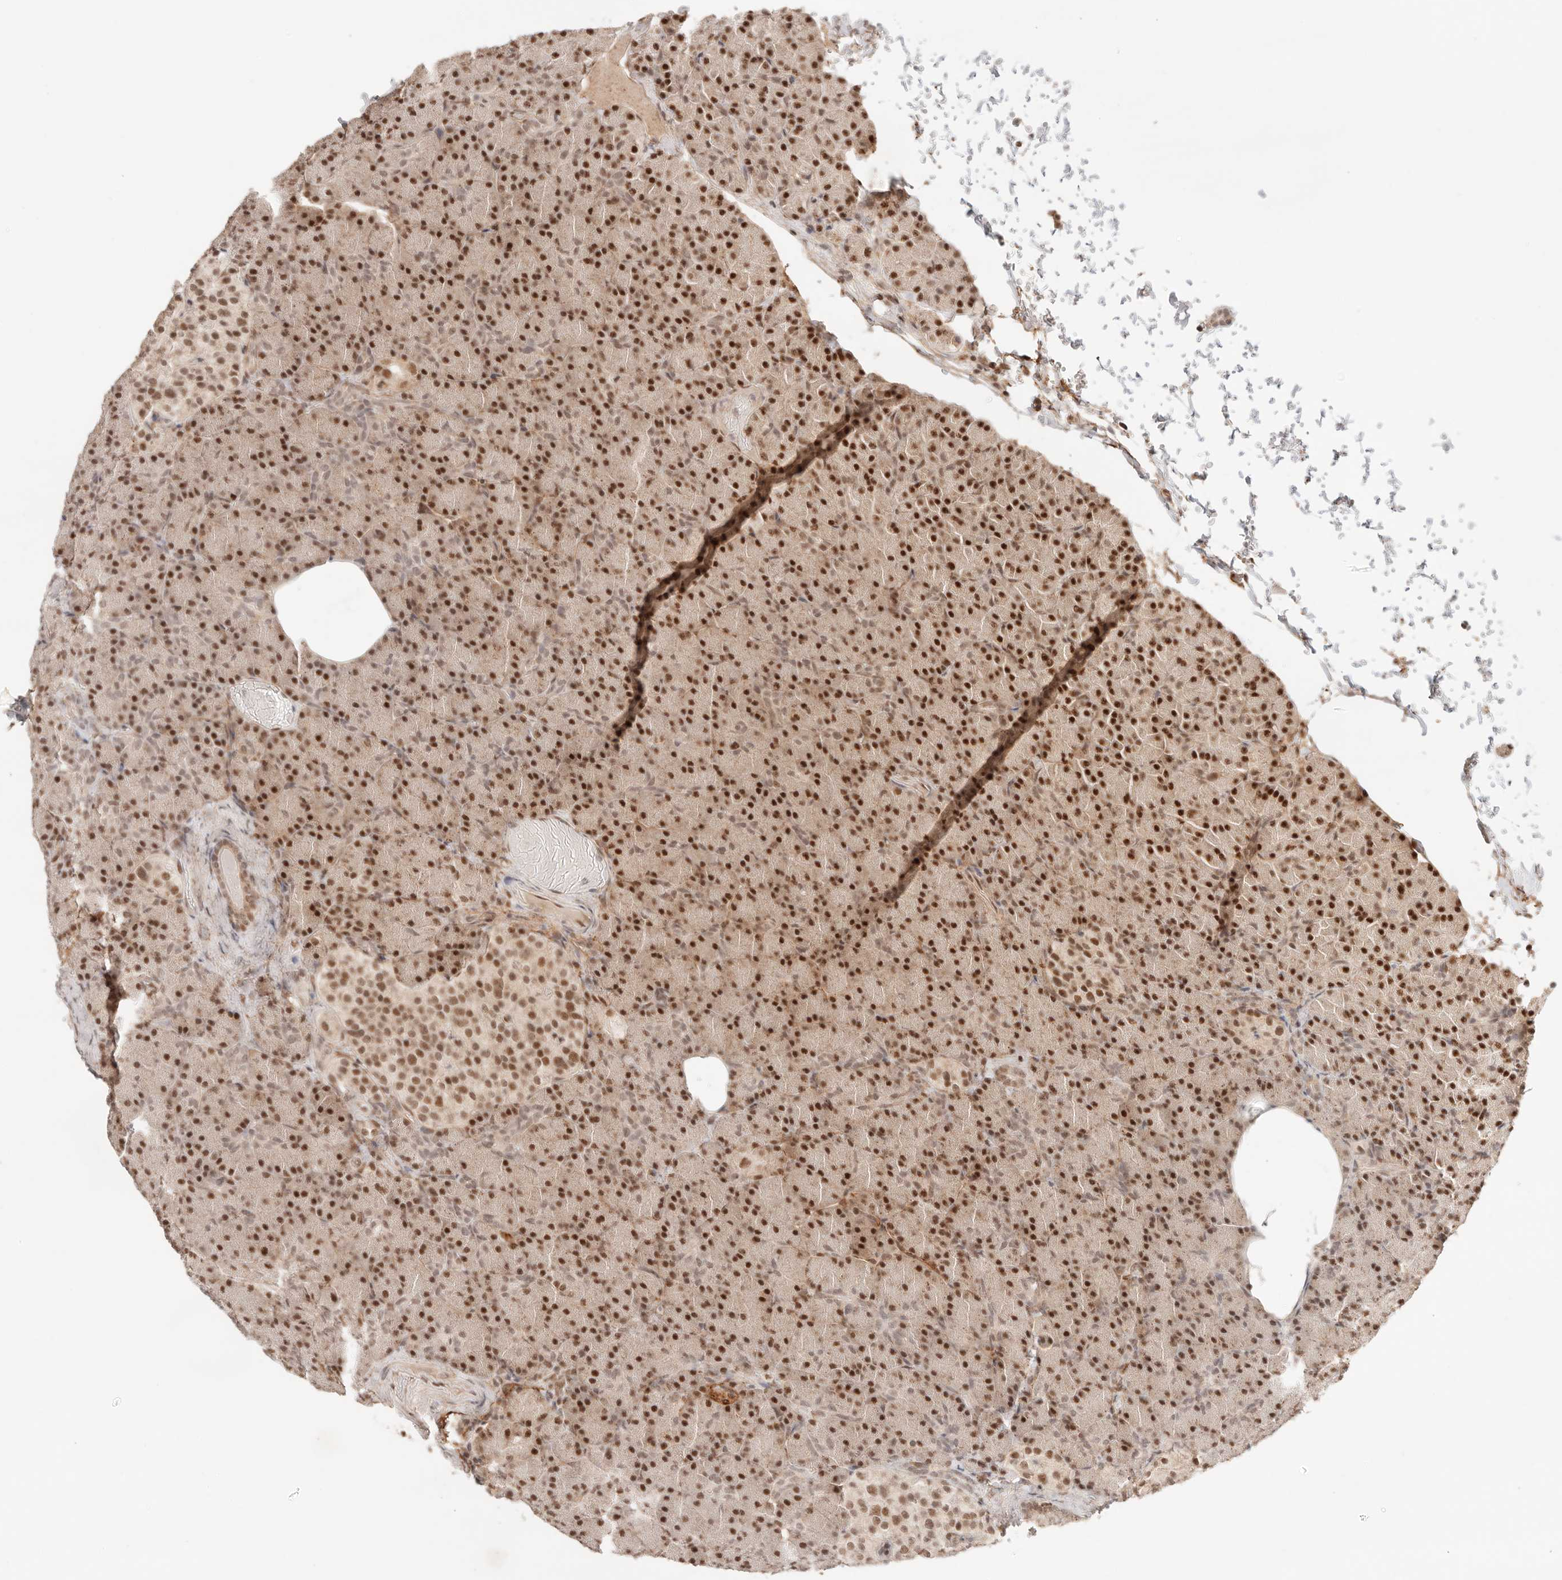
{"staining": {"intensity": "strong", "quantity": ">75%", "location": "nuclear"}, "tissue": "pancreas", "cell_type": "Exocrine glandular cells", "image_type": "normal", "snomed": [{"axis": "morphology", "description": "Normal tissue, NOS"}, {"axis": "topography", "description": "Pancreas"}], "caption": "Immunohistochemical staining of normal human pancreas reveals >75% levels of strong nuclear protein expression in approximately >75% of exocrine glandular cells.", "gene": "GTF2E2", "patient": {"sex": "female", "age": 43}}